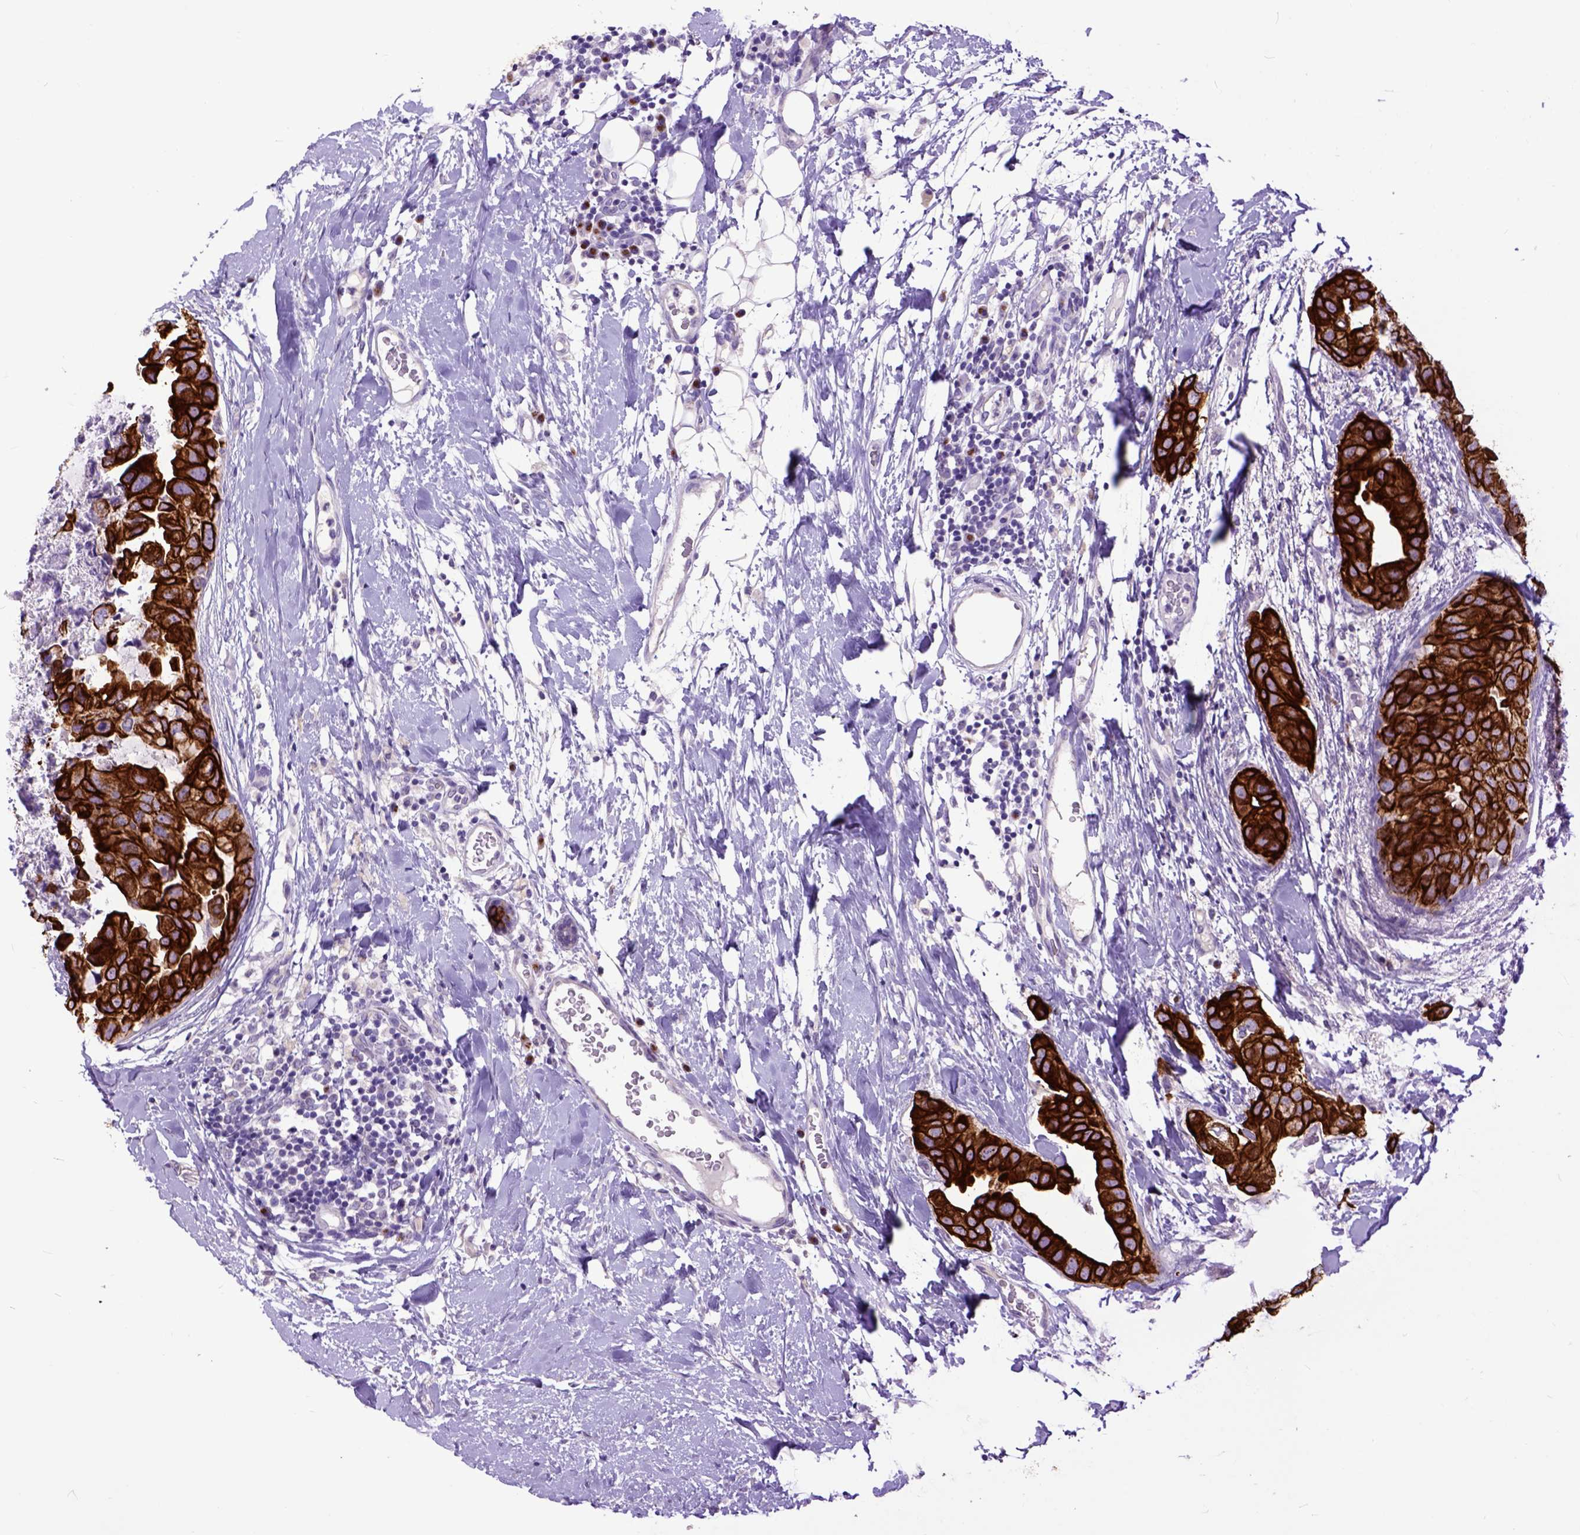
{"staining": {"intensity": "strong", "quantity": ">75%", "location": "cytoplasmic/membranous"}, "tissue": "breast cancer", "cell_type": "Tumor cells", "image_type": "cancer", "snomed": [{"axis": "morphology", "description": "Normal tissue, NOS"}, {"axis": "morphology", "description": "Duct carcinoma"}, {"axis": "topography", "description": "Breast"}], "caption": "This micrograph demonstrates breast cancer stained with immunohistochemistry (IHC) to label a protein in brown. The cytoplasmic/membranous of tumor cells show strong positivity for the protein. Nuclei are counter-stained blue.", "gene": "RAB25", "patient": {"sex": "female", "age": 40}}